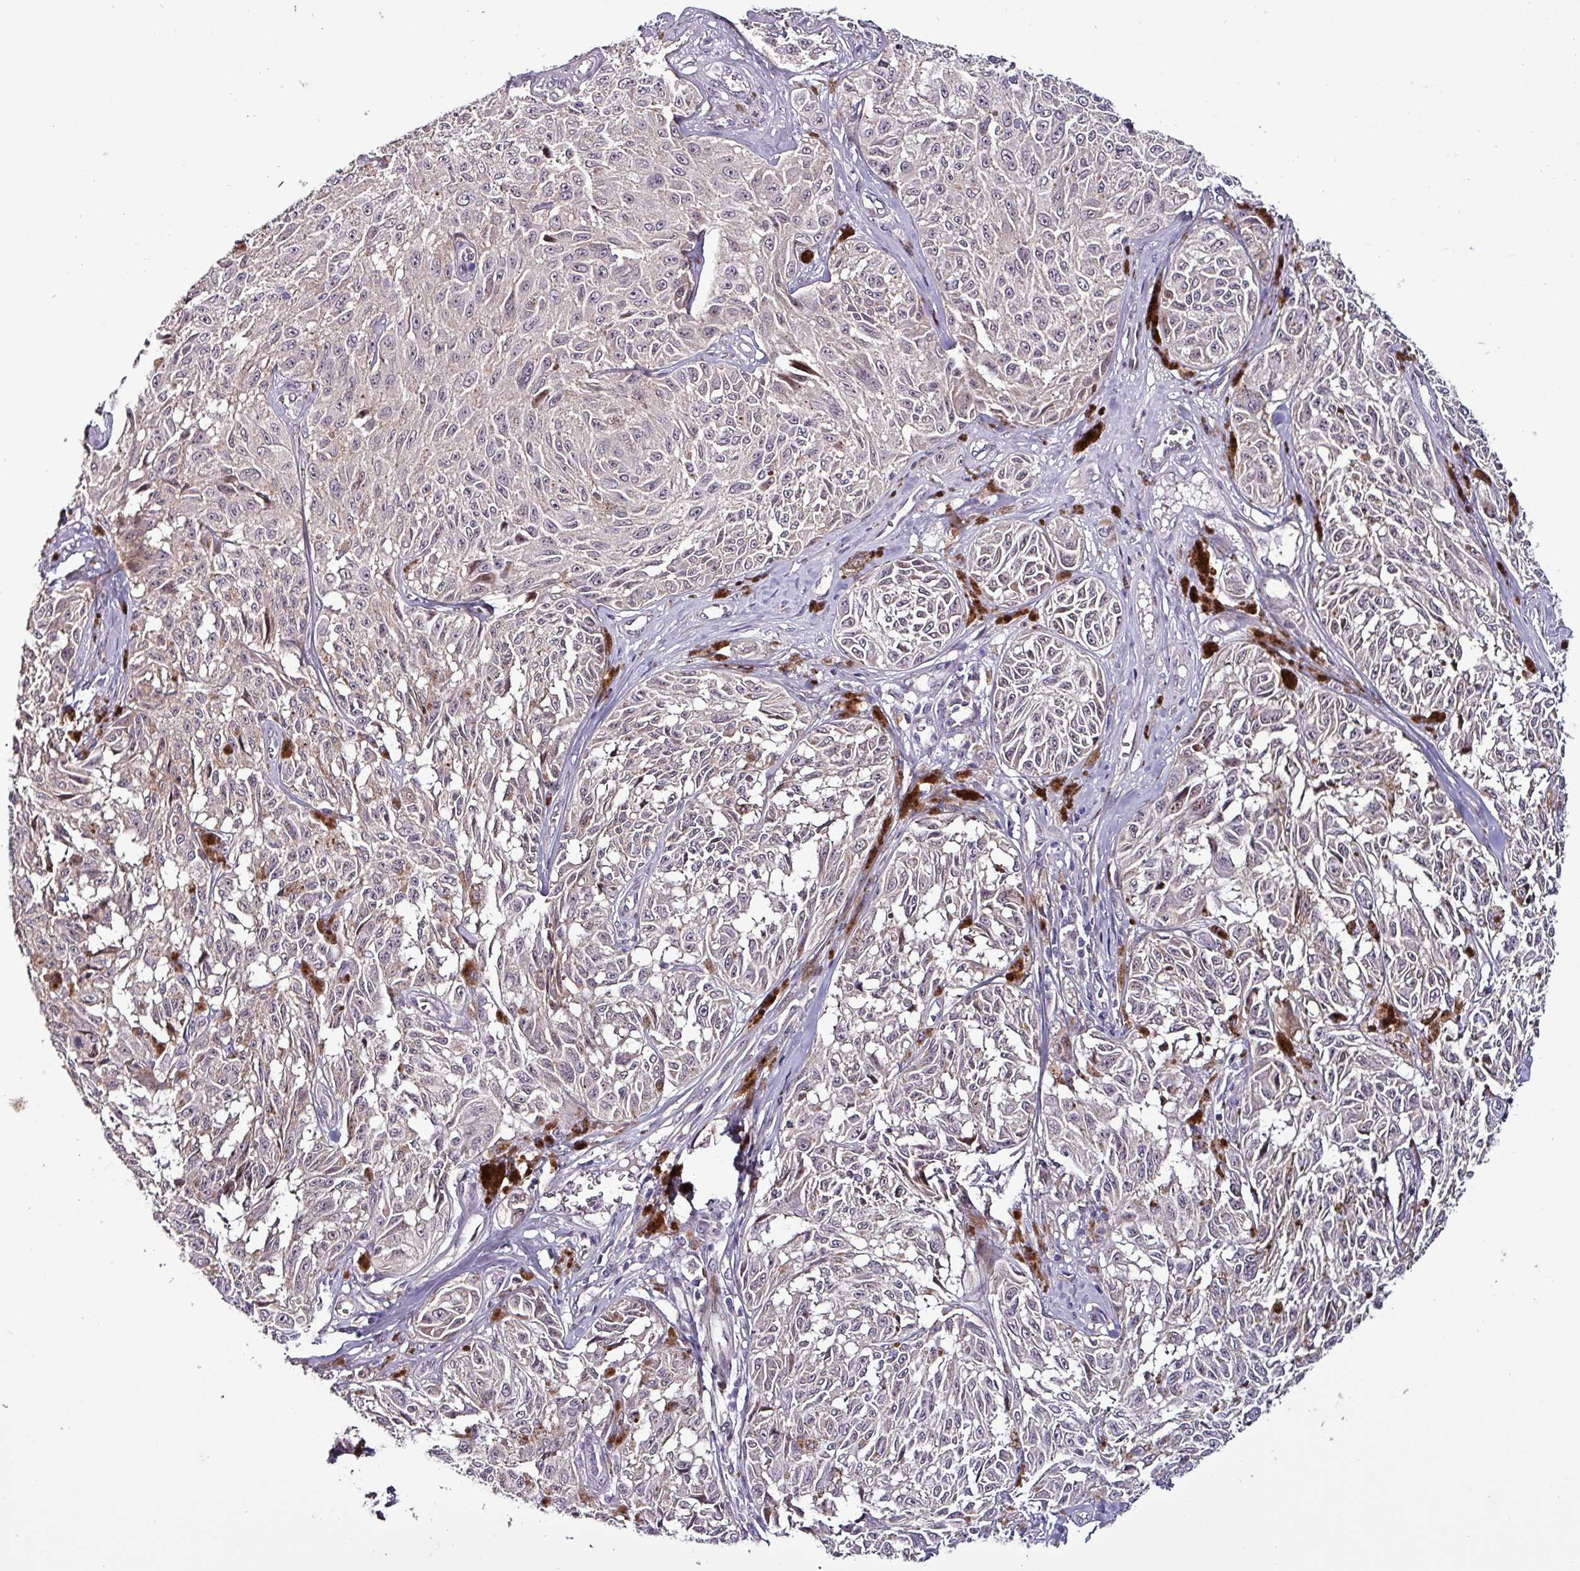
{"staining": {"intensity": "negative", "quantity": "none", "location": "none"}, "tissue": "melanoma", "cell_type": "Tumor cells", "image_type": "cancer", "snomed": [{"axis": "morphology", "description": "Malignant melanoma, NOS"}, {"axis": "topography", "description": "Skin"}], "caption": "A photomicrograph of malignant melanoma stained for a protein exhibits no brown staining in tumor cells.", "gene": "GRAPL", "patient": {"sex": "male", "age": 68}}